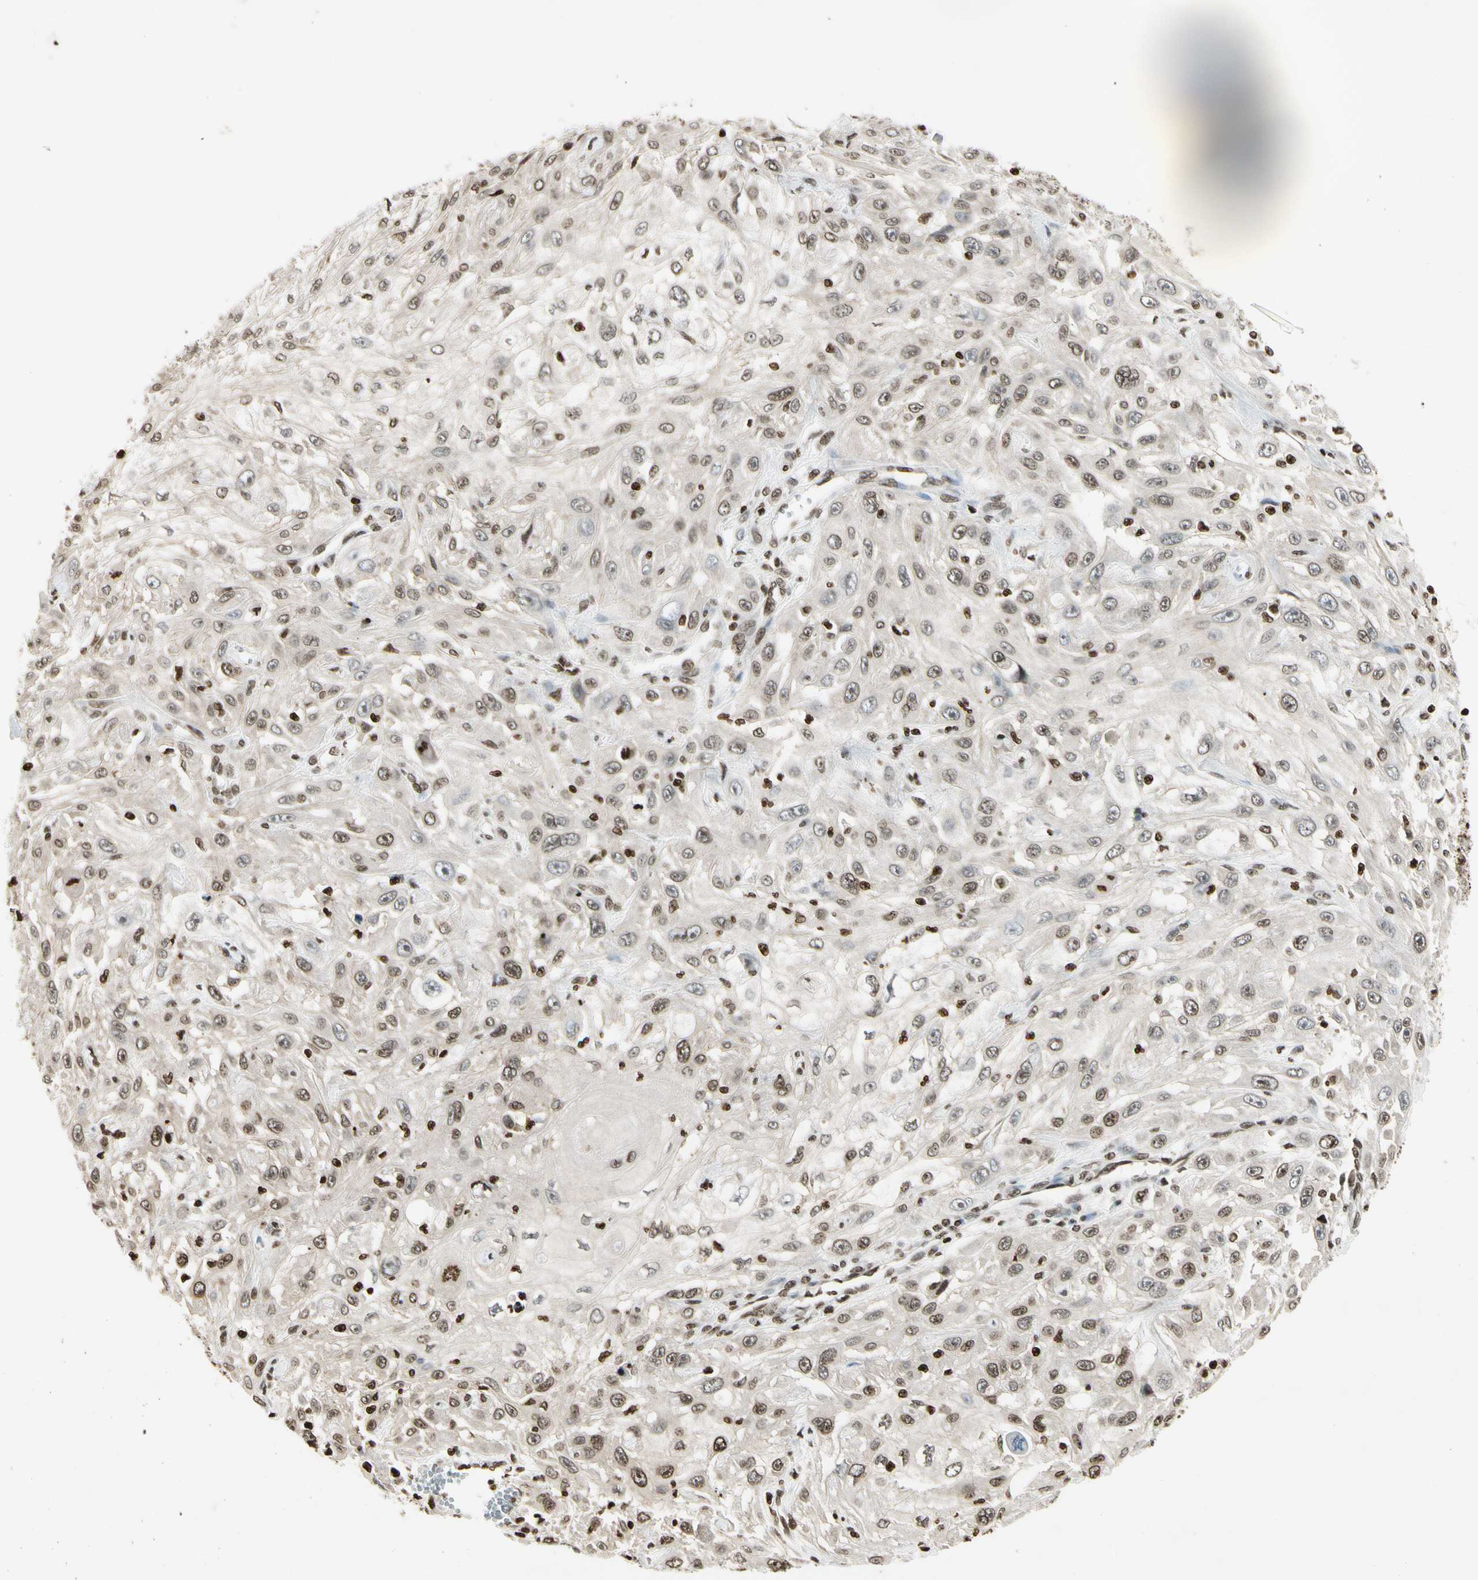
{"staining": {"intensity": "weak", "quantity": "25%-75%", "location": "cytoplasmic/membranous,nuclear"}, "tissue": "skin cancer", "cell_type": "Tumor cells", "image_type": "cancer", "snomed": [{"axis": "morphology", "description": "Squamous cell carcinoma, NOS"}, {"axis": "topography", "description": "Skin"}], "caption": "A brown stain shows weak cytoplasmic/membranous and nuclear expression of a protein in human squamous cell carcinoma (skin) tumor cells.", "gene": "RORA", "patient": {"sex": "male", "age": 75}}